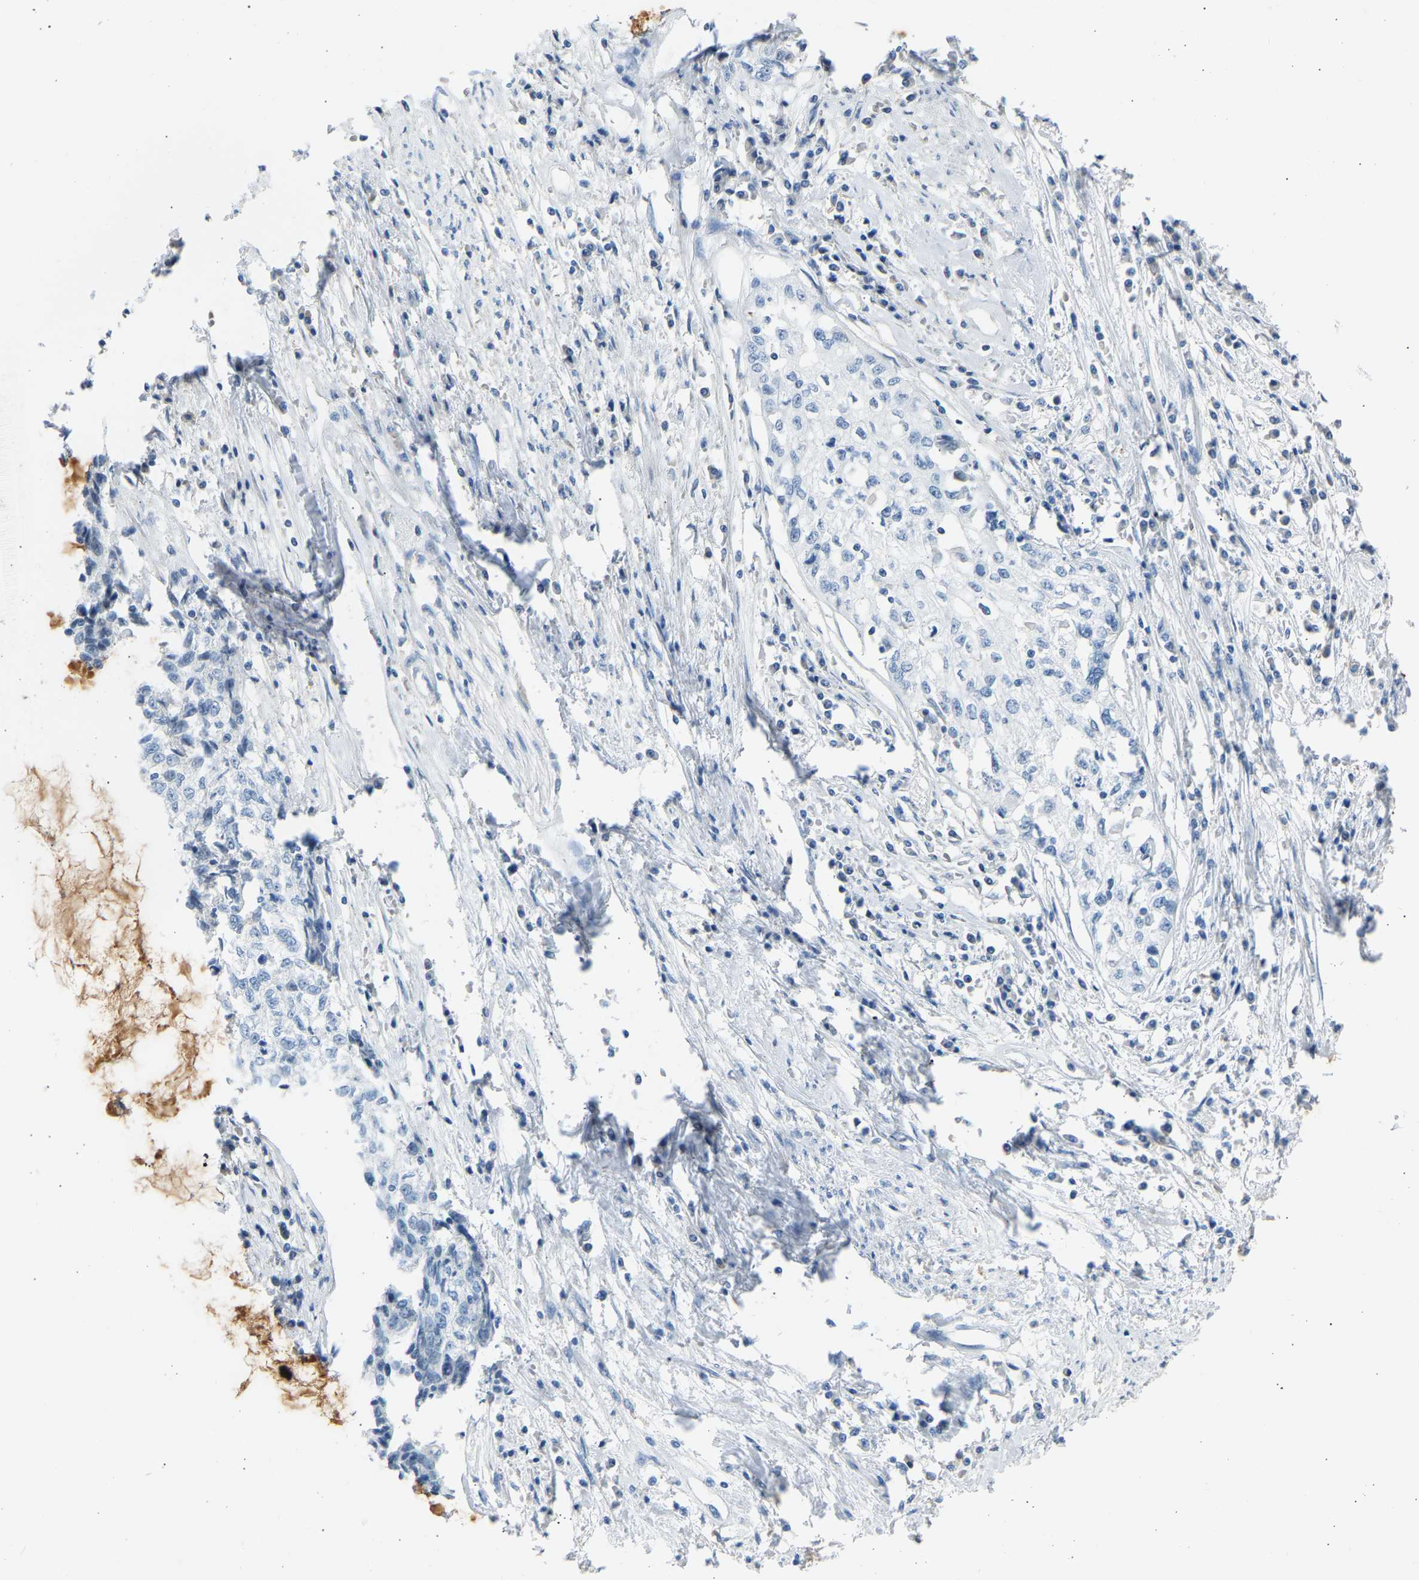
{"staining": {"intensity": "negative", "quantity": "none", "location": "none"}, "tissue": "cervical cancer", "cell_type": "Tumor cells", "image_type": "cancer", "snomed": [{"axis": "morphology", "description": "Squamous cell carcinoma, NOS"}, {"axis": "topography", "description": "Cervix"}], "caption": "IHC histopathology image of neoplastic tissue: human cervical cancer (squamous cell carcinoma) stained with DAB (3,3'-diaminobenzidine) demonstrates no significant protein positivity in tumor cells.", "gene": "GNAS", "patient": {"sex": "female", "age": 57}}